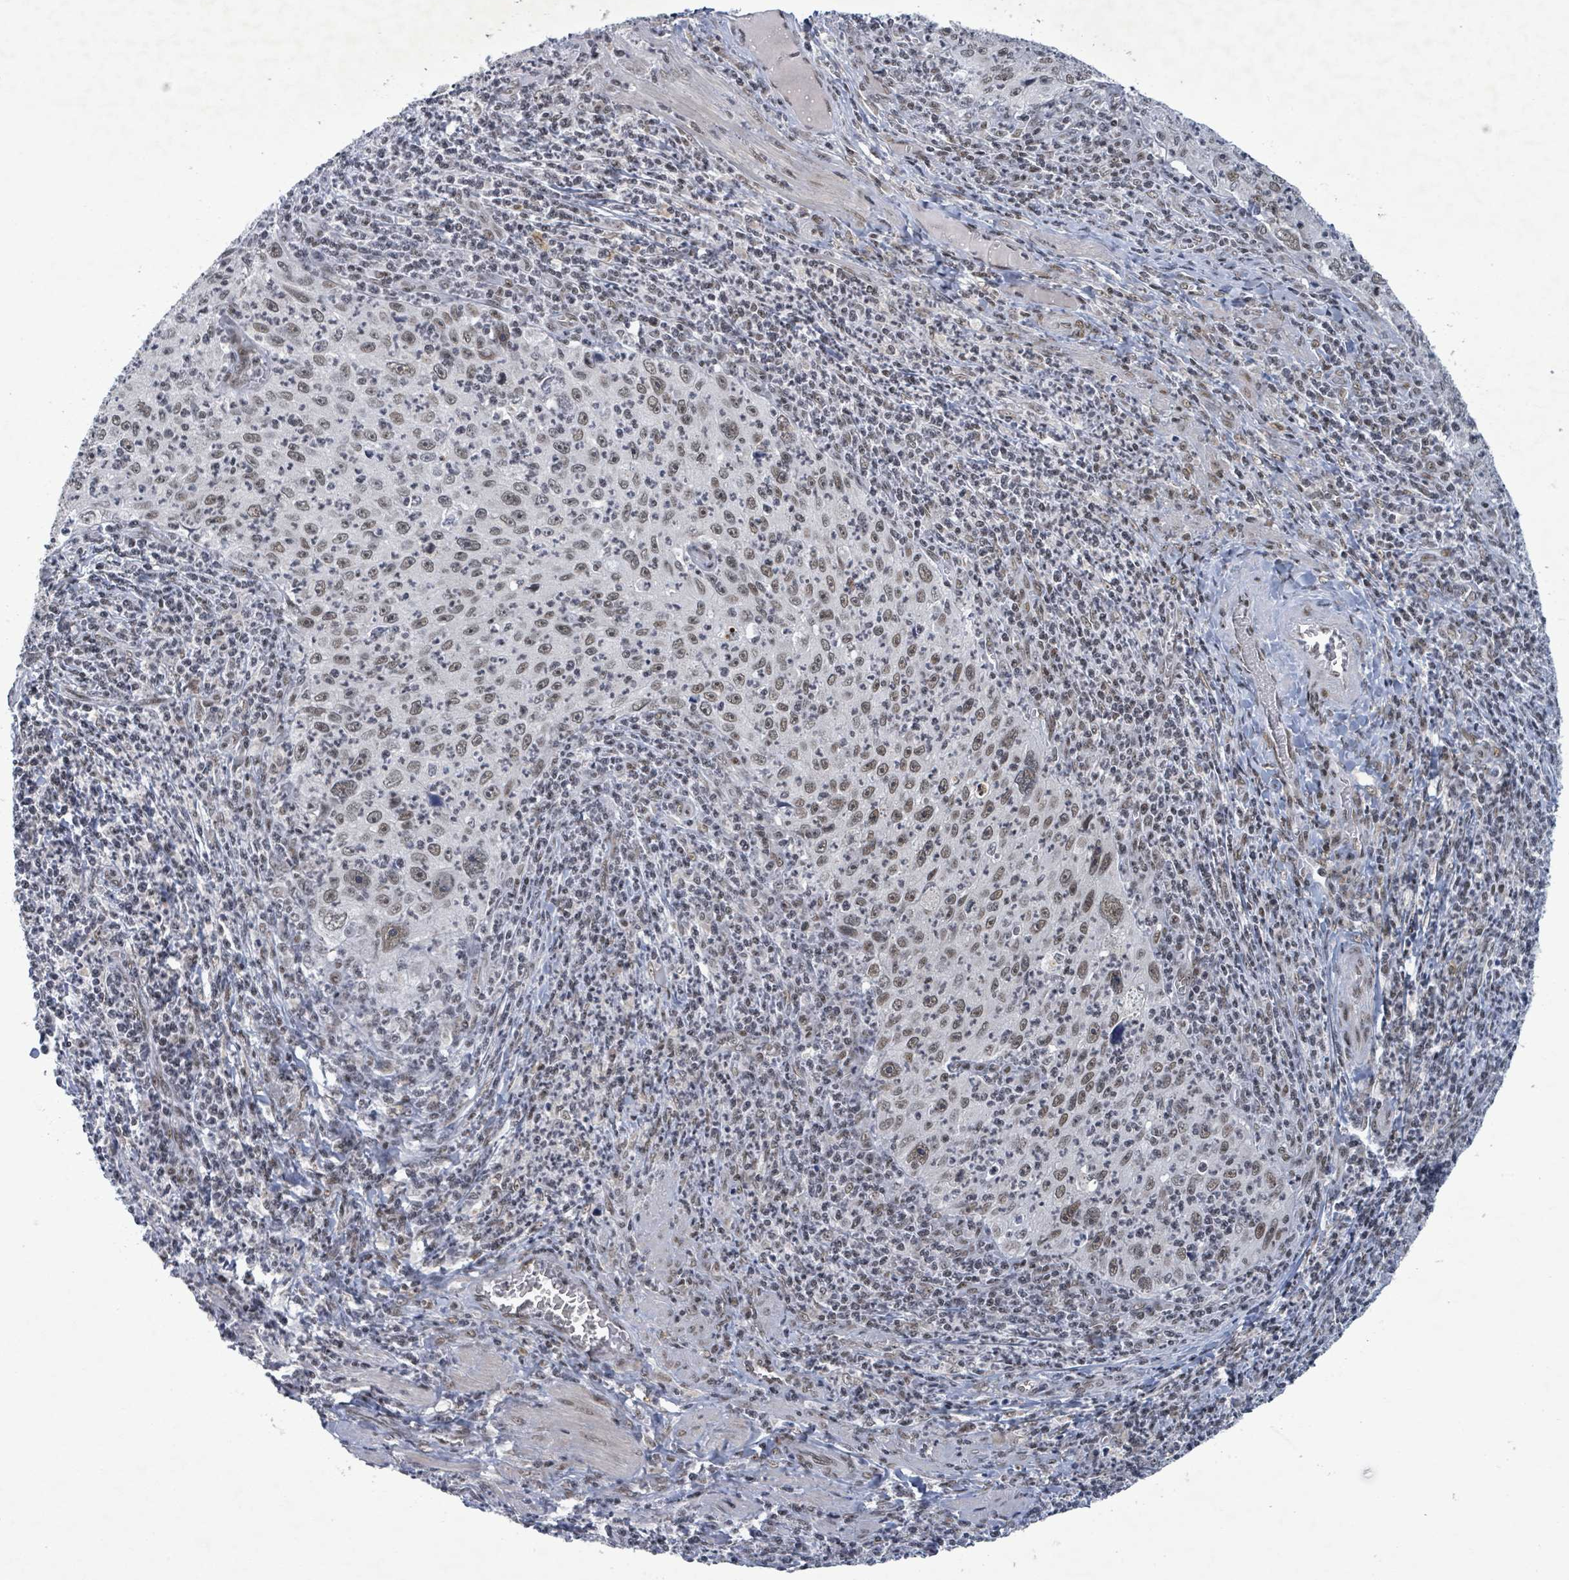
{"staining": {"intensity": "weak", "quantity": ">75%", "location": "nuclear"}, "tissue": "cervical cancer", "cell_type": "Tumor cells", "image_type": "cancer", "snomed": [{"axis": "morphology", "description": "Squamous cell carcinoma, NOS"}, {"axis": "topography", "description": "Cervix"}], "caption": "Protein expression analysis of squamous cell carcinoma (cervical) demonstrates weak nuclear staining in about >75% of tumor cells.", "gene": "BANP", "patient": {"sex": "female", "age": 30}}